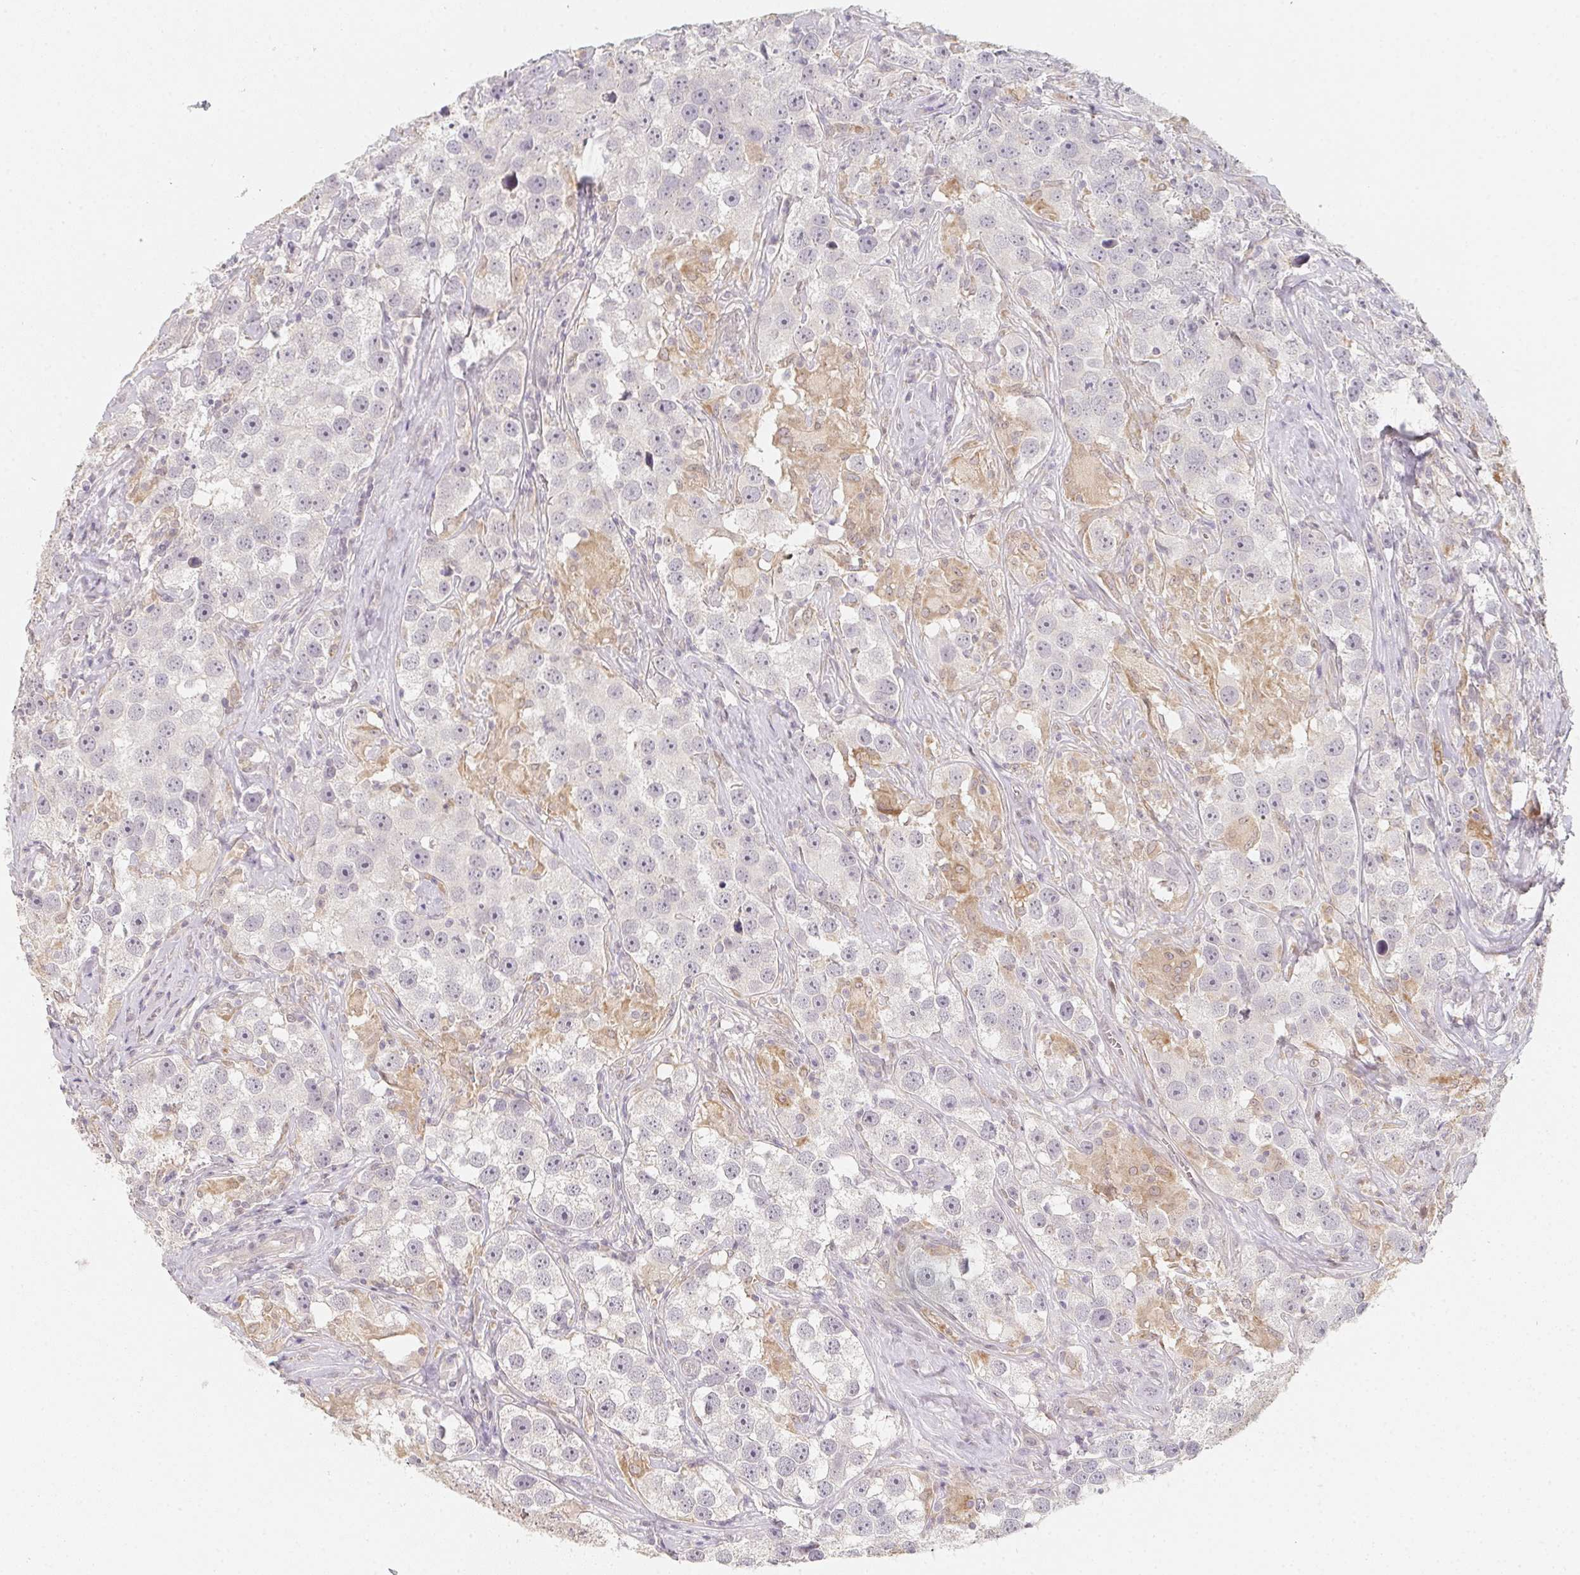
{"staining": {"intensity": "negative", "quantity": "none", "location": "none"}, "tissue": "testis cancer", "cell_type": "Tumor cells", "image_type": "cancer", "snomed": [{"axis": "morphology", "description": "Seminoma, NOS"}, {"axis": "topography", "description": "Testis"}], "caption": "Immunohistochemistry (IHC) of human testis seminoma displays no staining in tumor cells.", "gene": "SOAT1", "patient": {"sex": "male", "age": 49}}